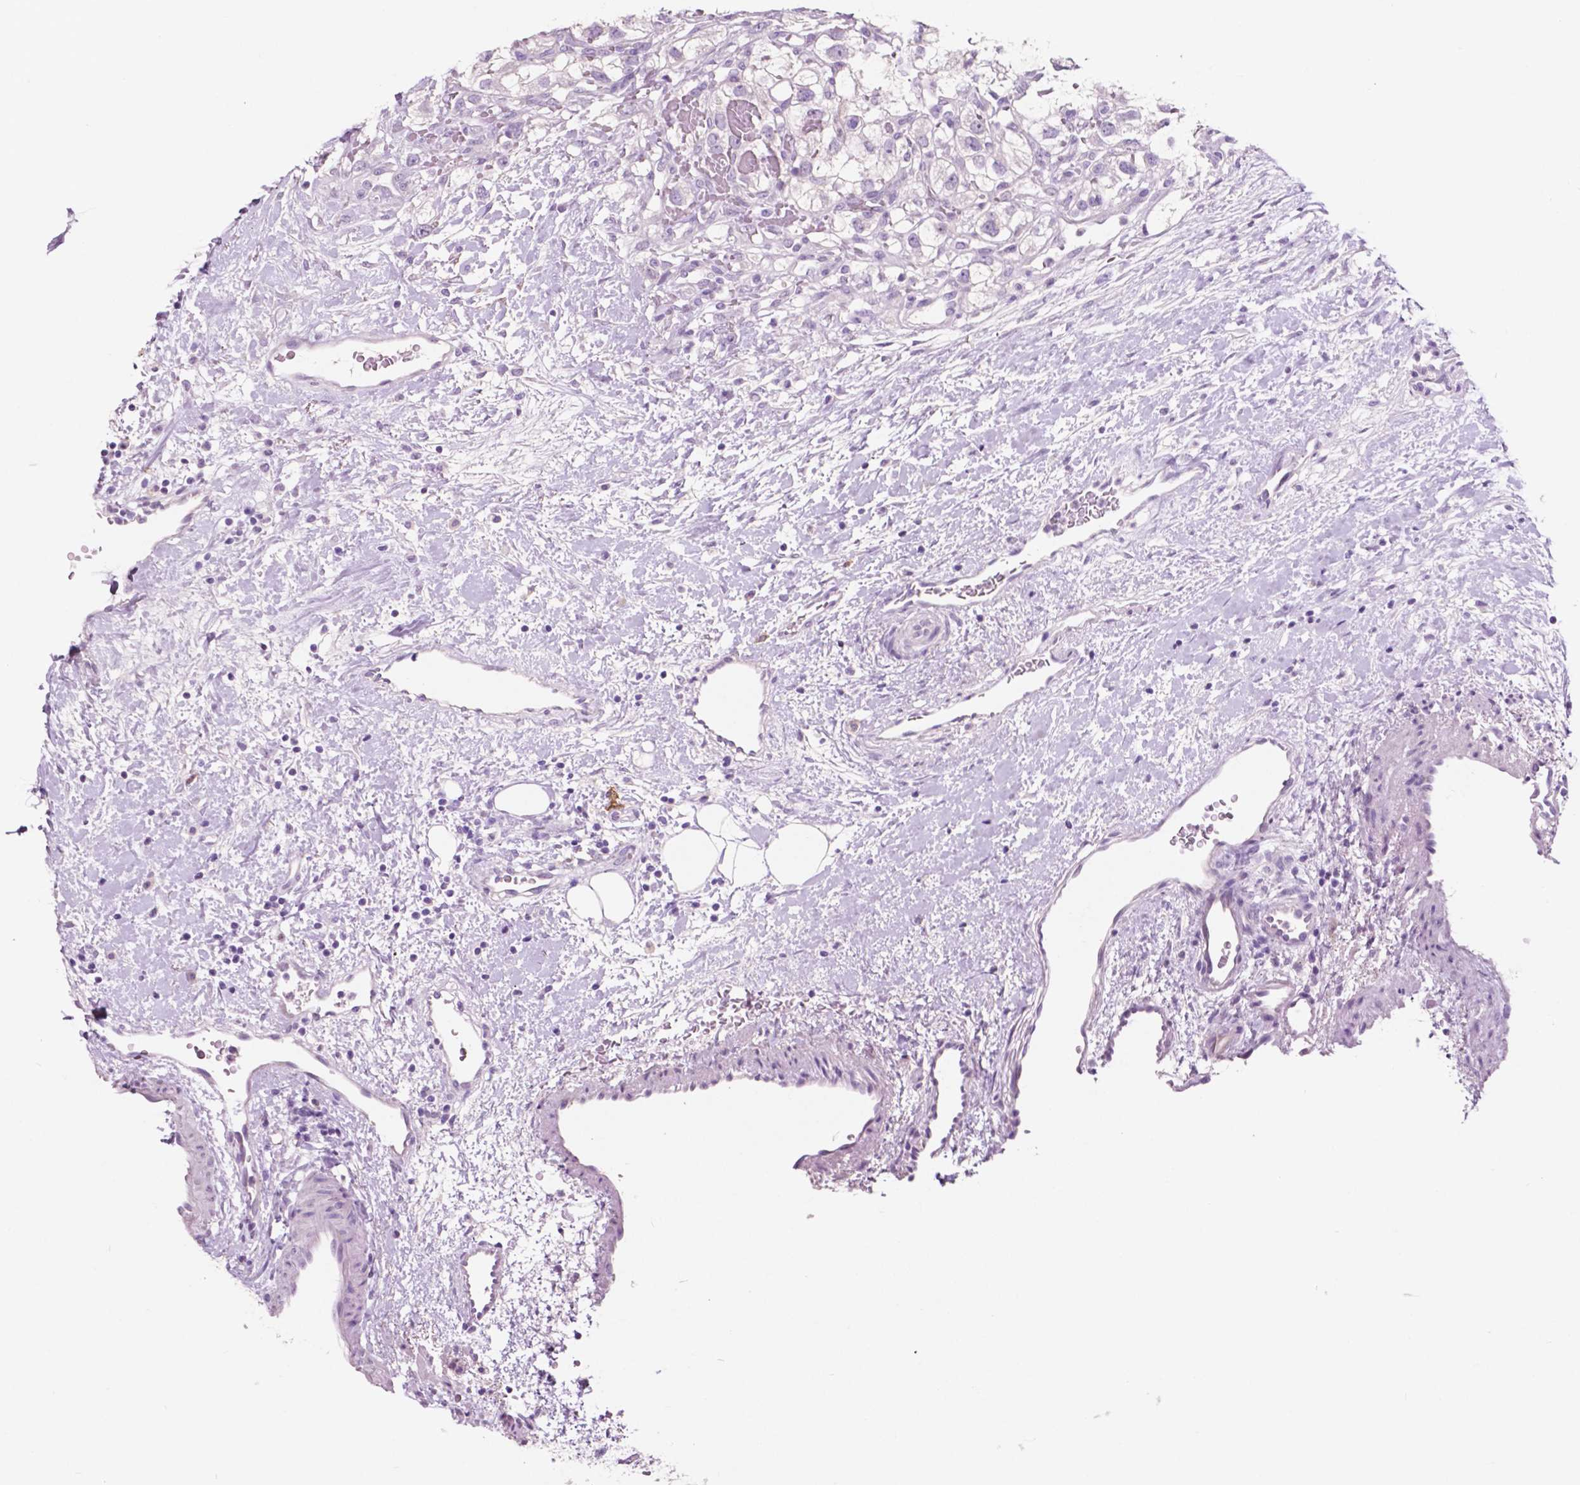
{"staining": {"intensity": "negative", "quantity": "none", "location": "none"}, "tissue": "renal cancer", "cell_type": "Tumor cells", "image_type": "cancer", "snomed": [{"axis": "morphology", "description": "Adenocarcinoma, NOS"}, {"axis": "topography", "description": "Kidney"}], "caption": "Human renal cancer stained for a protein using immunohistochemistry shows no staining in tumor cells.", "gene": "IDO1", "patient": {"sex": "male", "age": 59}}